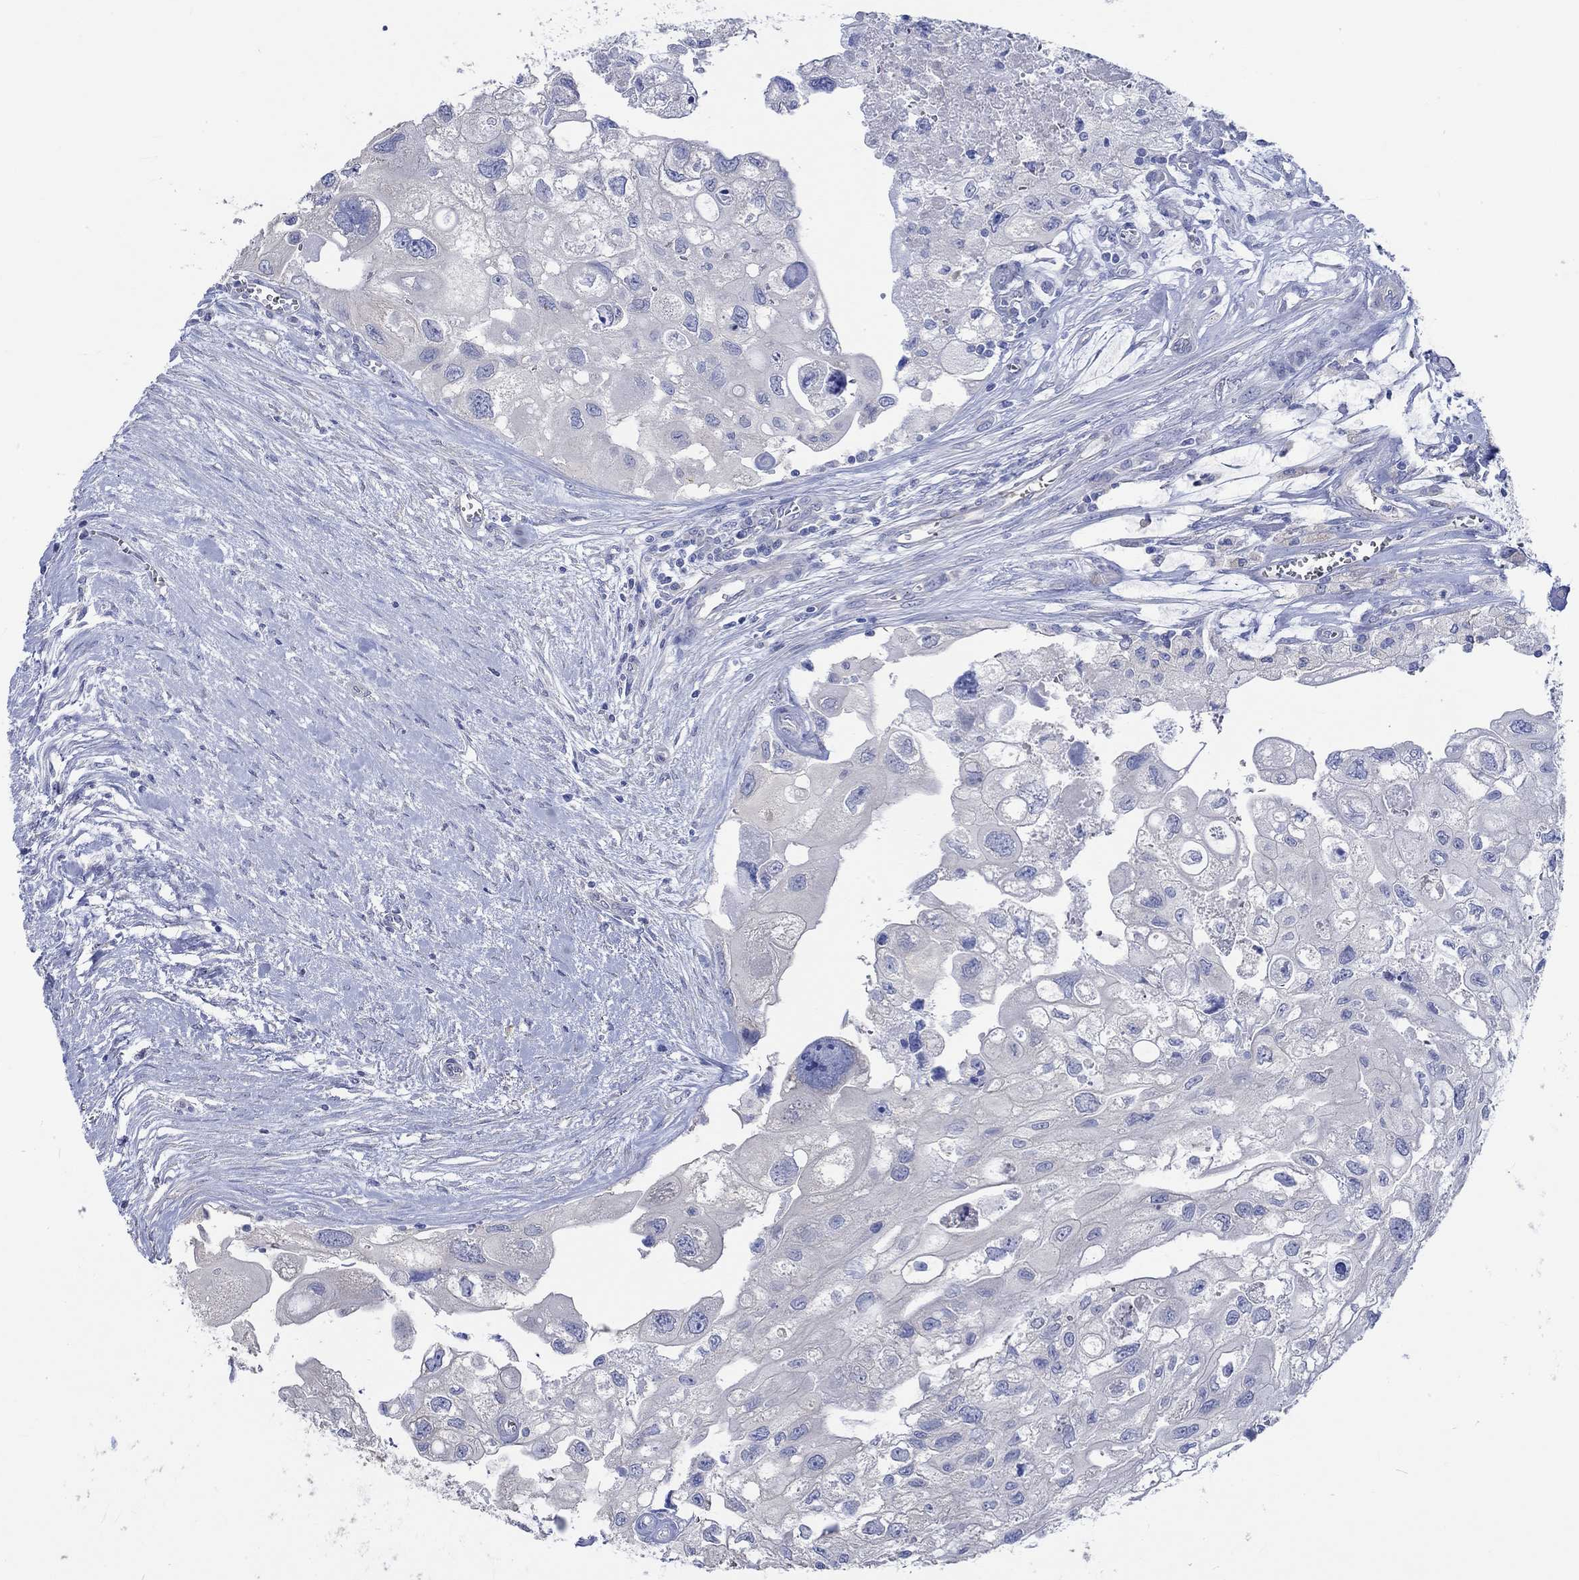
{"staining": {"intensity": "negative", "quantity": "none", "location": "none"}, "tissue": "urothelial cancer", "cell_type": "Tumor cells", "image_type": "cancer", "snomed": [{"axis": "morphology", "description": "Urothelial carcinoma, High grade"}, {"axis": "topography", "description": "Urinary bladder"}], "caption": "Immunohistochemistry of human high-grade urothelial carcinoma shows no expression in tumor cells.", "gene": "KCNA1", "patient": {"sex": "male", "age": 59}}